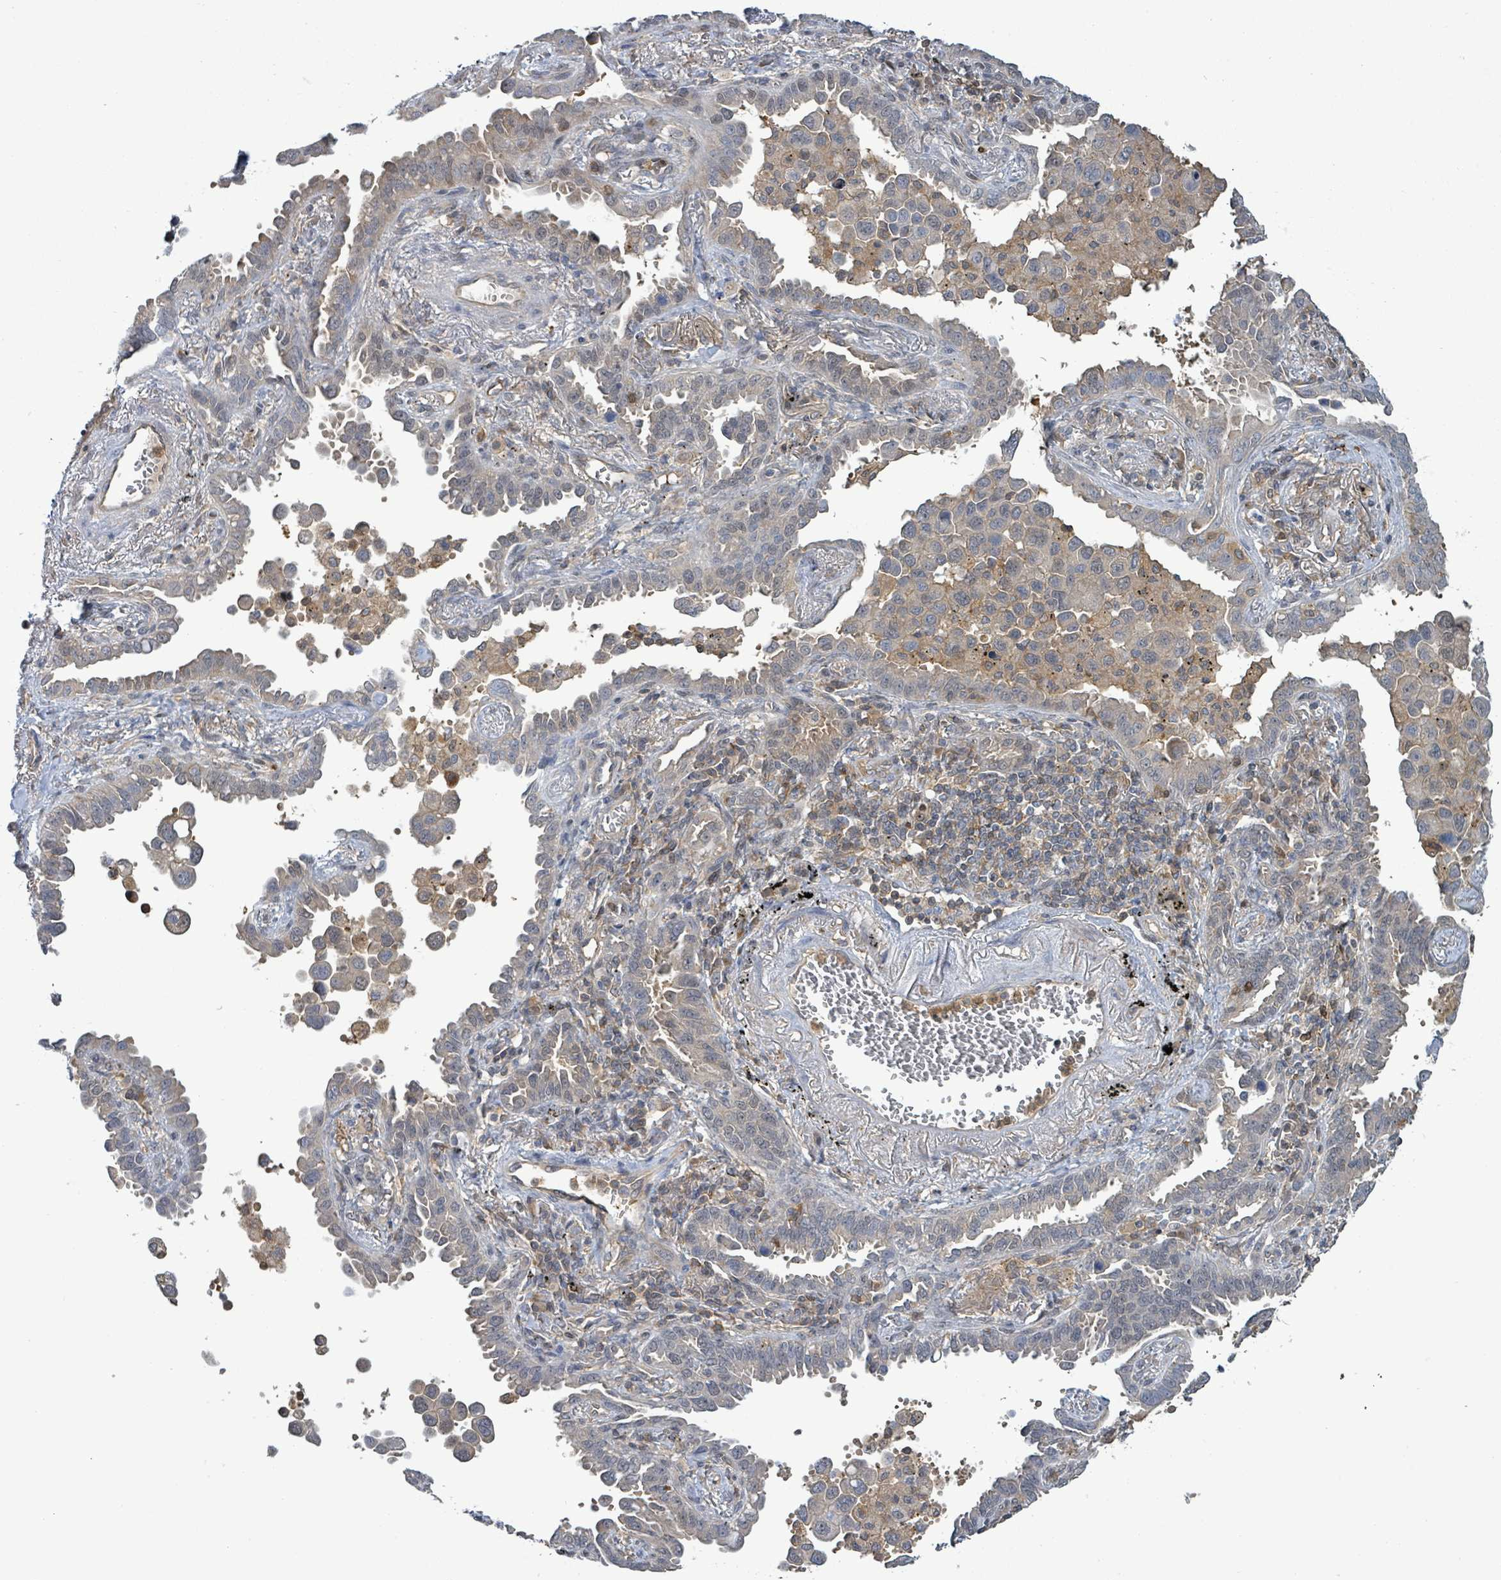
{"staining": {"intensity": "weak", "quantity": "<25%", "location": "cytoplasmic/membranous"}, "tissue": "lung cancer", "cell_type": "Tumor cells", "image_type": "cancer", "snomed": [{"axis": "morphology", "description": "Adenocarcinoma, NOS"}, {"axis": "topography", "description": "Lung"}], "caption": "This is a photomicrograph of IHC staining of lung cancer, which shows no staining in tumor cells.", "gene": "PGAM1", "patient": {"sex": "male", "age": 67}}